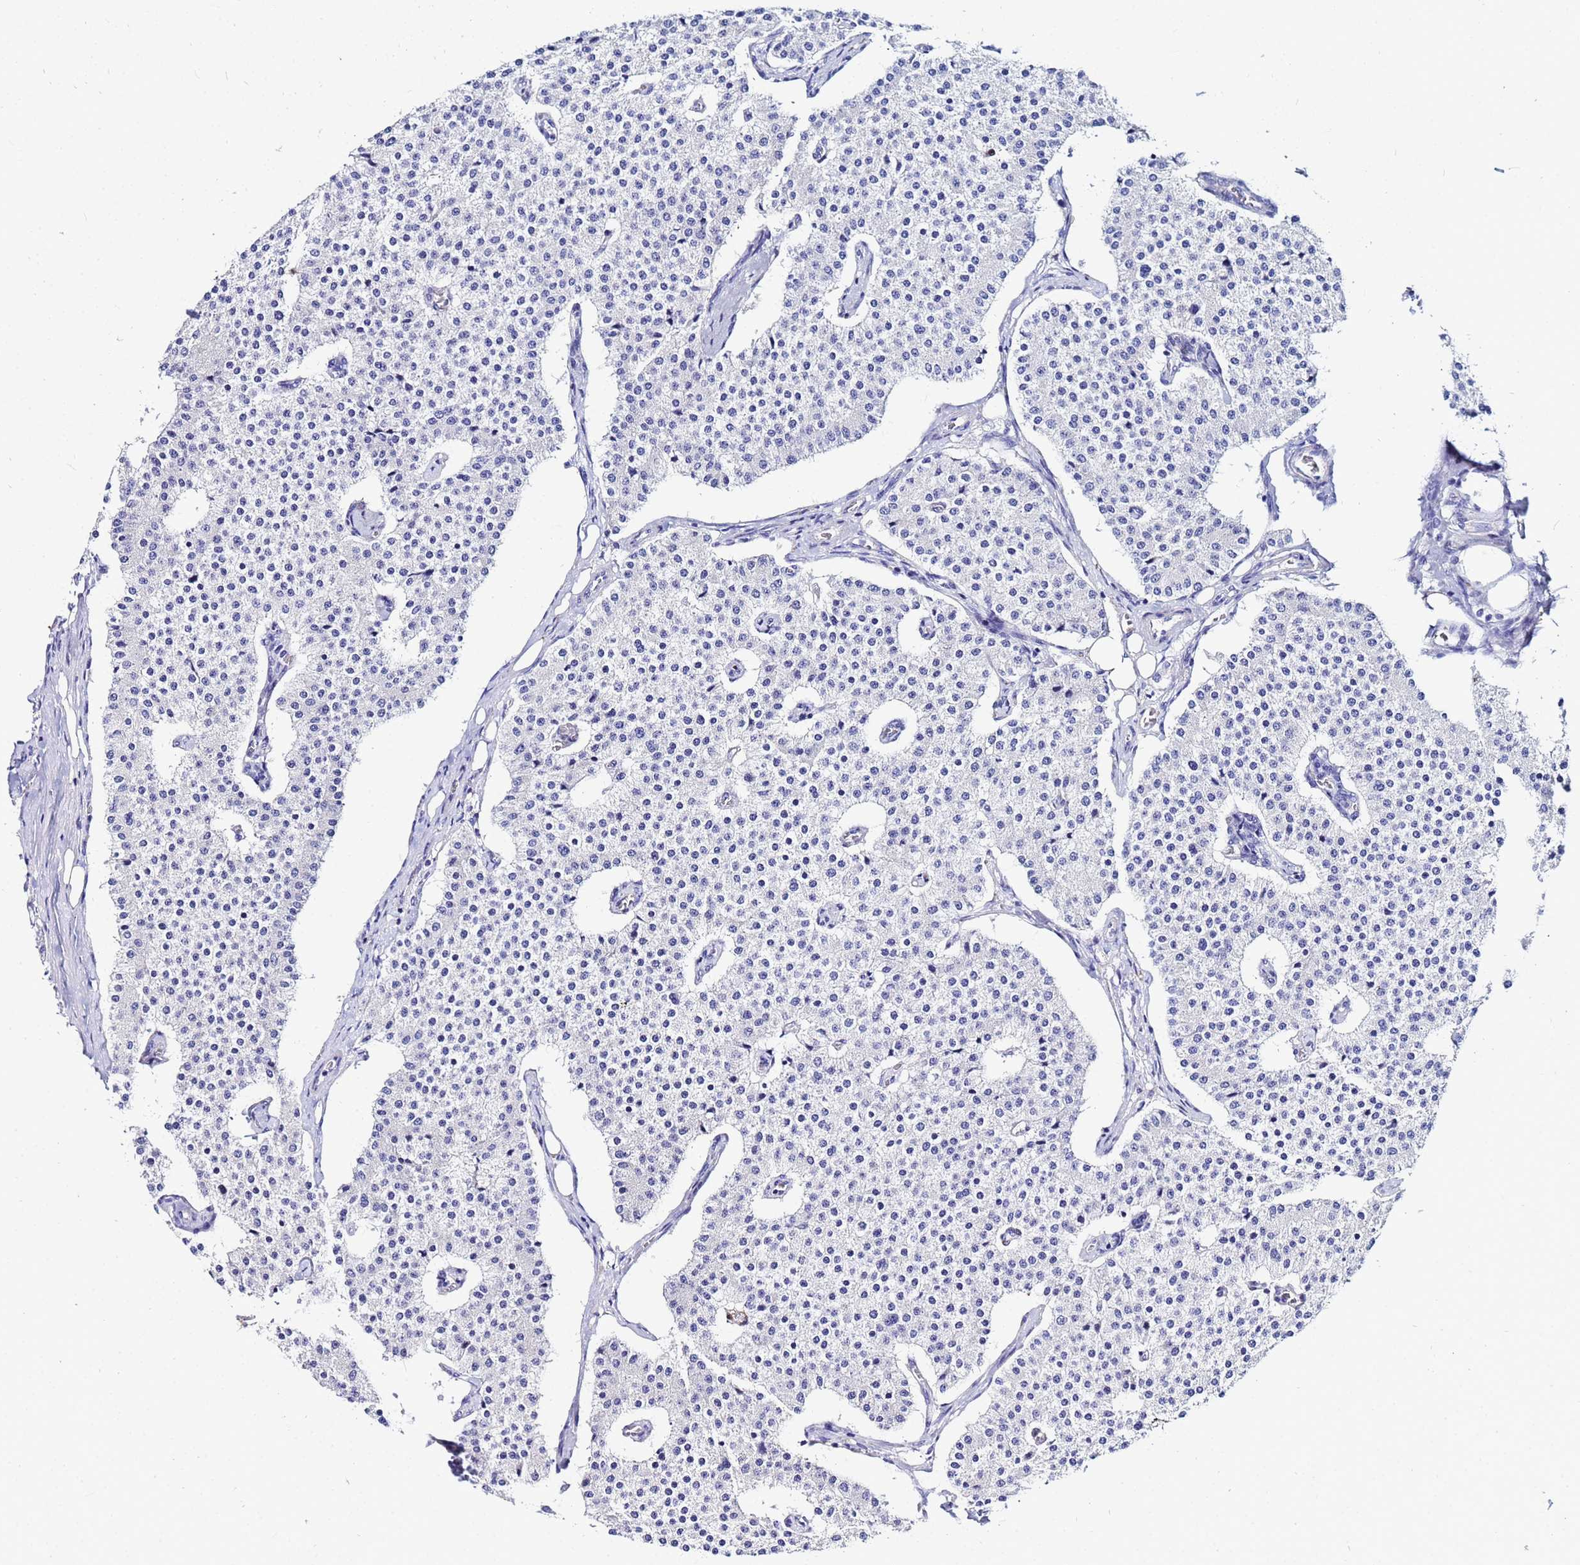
{"staining": {"intensity": "negative", "quantity": "none", "location": "none"}, "tissue": "carcinoid", "cell_type": "Tumor cells", "image_type": "cancer", "snomed": [{"axis": "morphology", "description": "Carcinoid, malignant, NOS"}, {"axis": "topography", "description": "Colon"}], "caption": "Micrograph shows no significant protein staining in tumor cells of carcinoid (malignant). (Brightfield microscopy of DAB IHC at high magnification).", "gene": "PPP1R14C", "patient": {"sex": "female", "age": 52}}